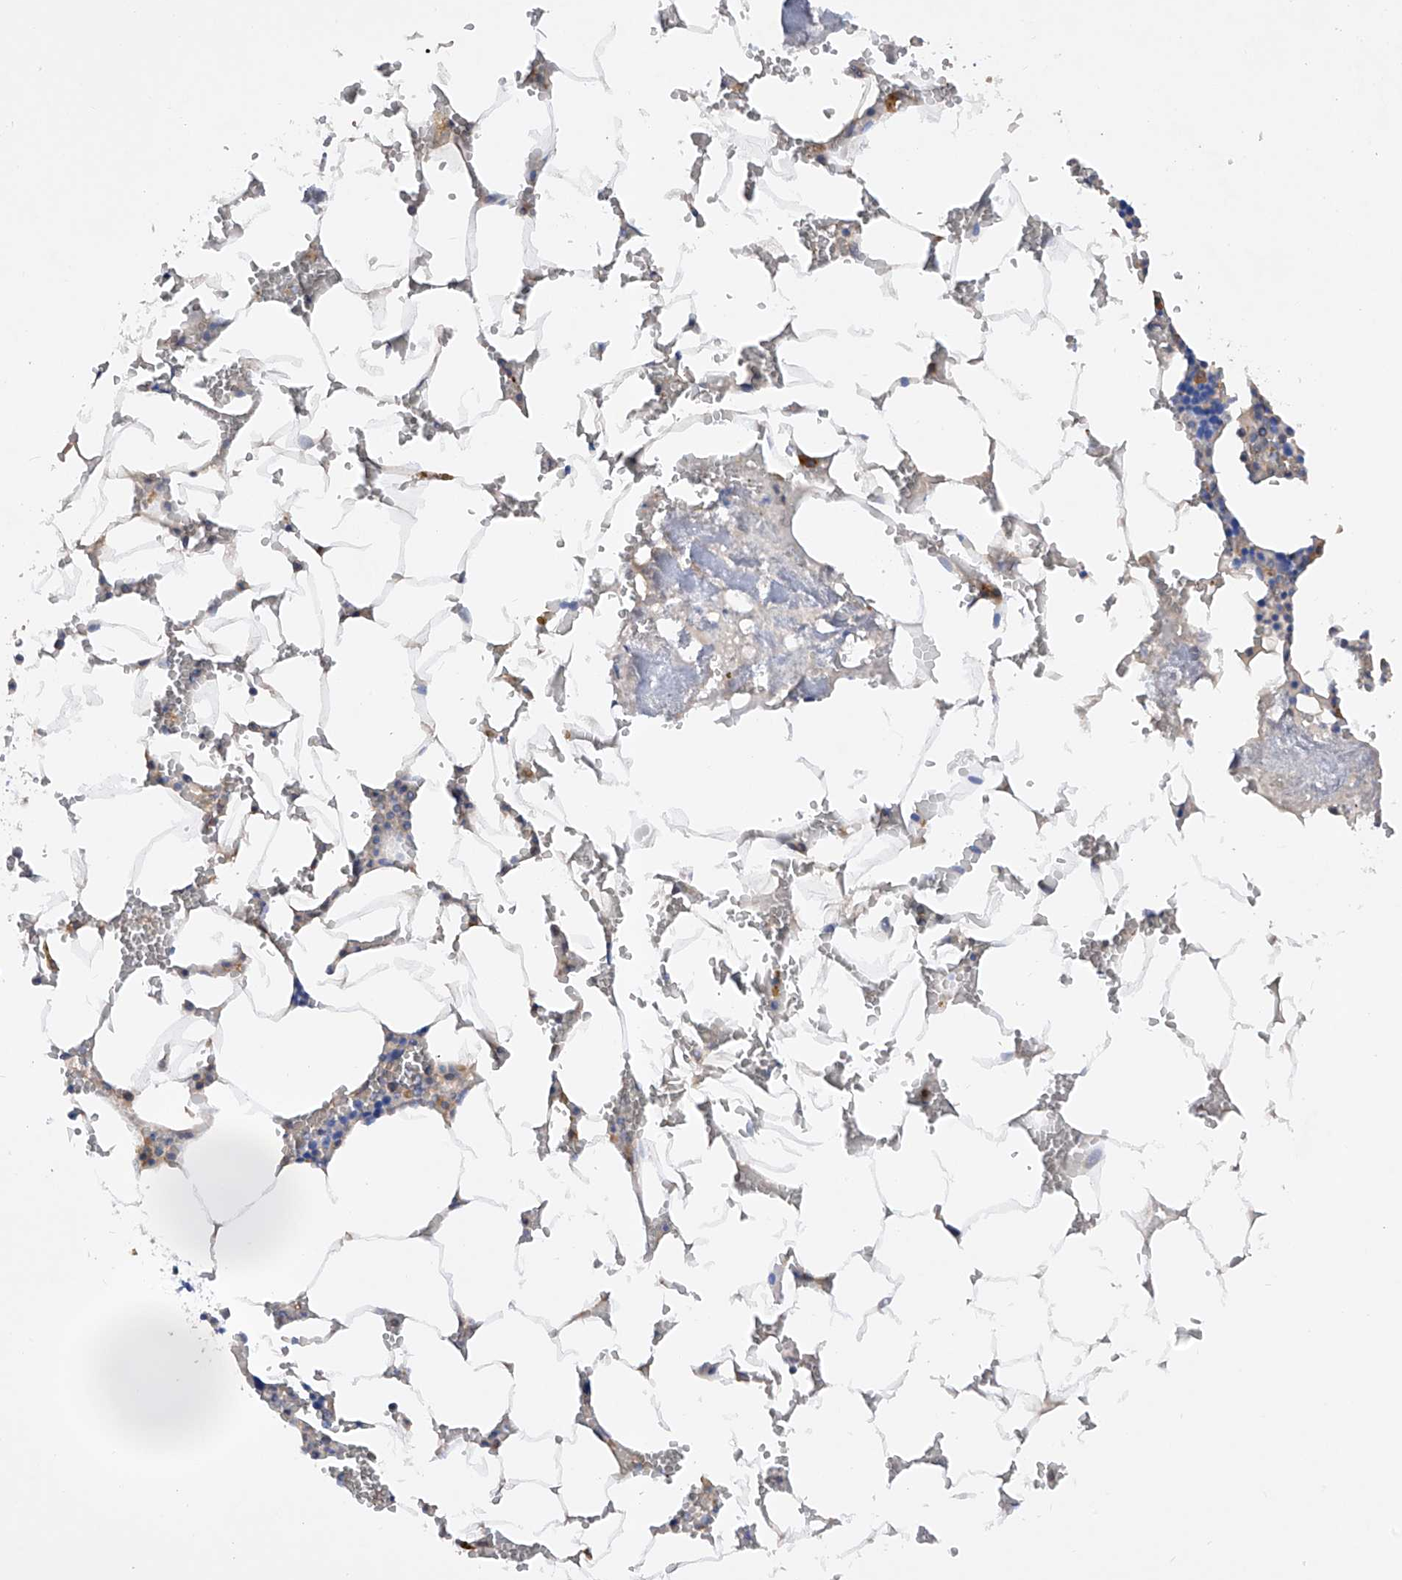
{"staining": {"intensity": "negative", "quantity": "none", "location": "none"}, "tissue": "bone marrow", "cell_type": "Hematopoietic cells", "image_type": "normal", "snomed": [{"axis": "morphology", "description": "Normal tissue, NOS"}, {"axis": "topography", "description": "Bone marrow"}], "caption": "Hematopoietic cells are negative for protein expression in normal human bone marrow. (DAB IHC with hematoxylin counter stain).", "gene": "SPATA20", "patient": {"sex": "male", "age": 70}}